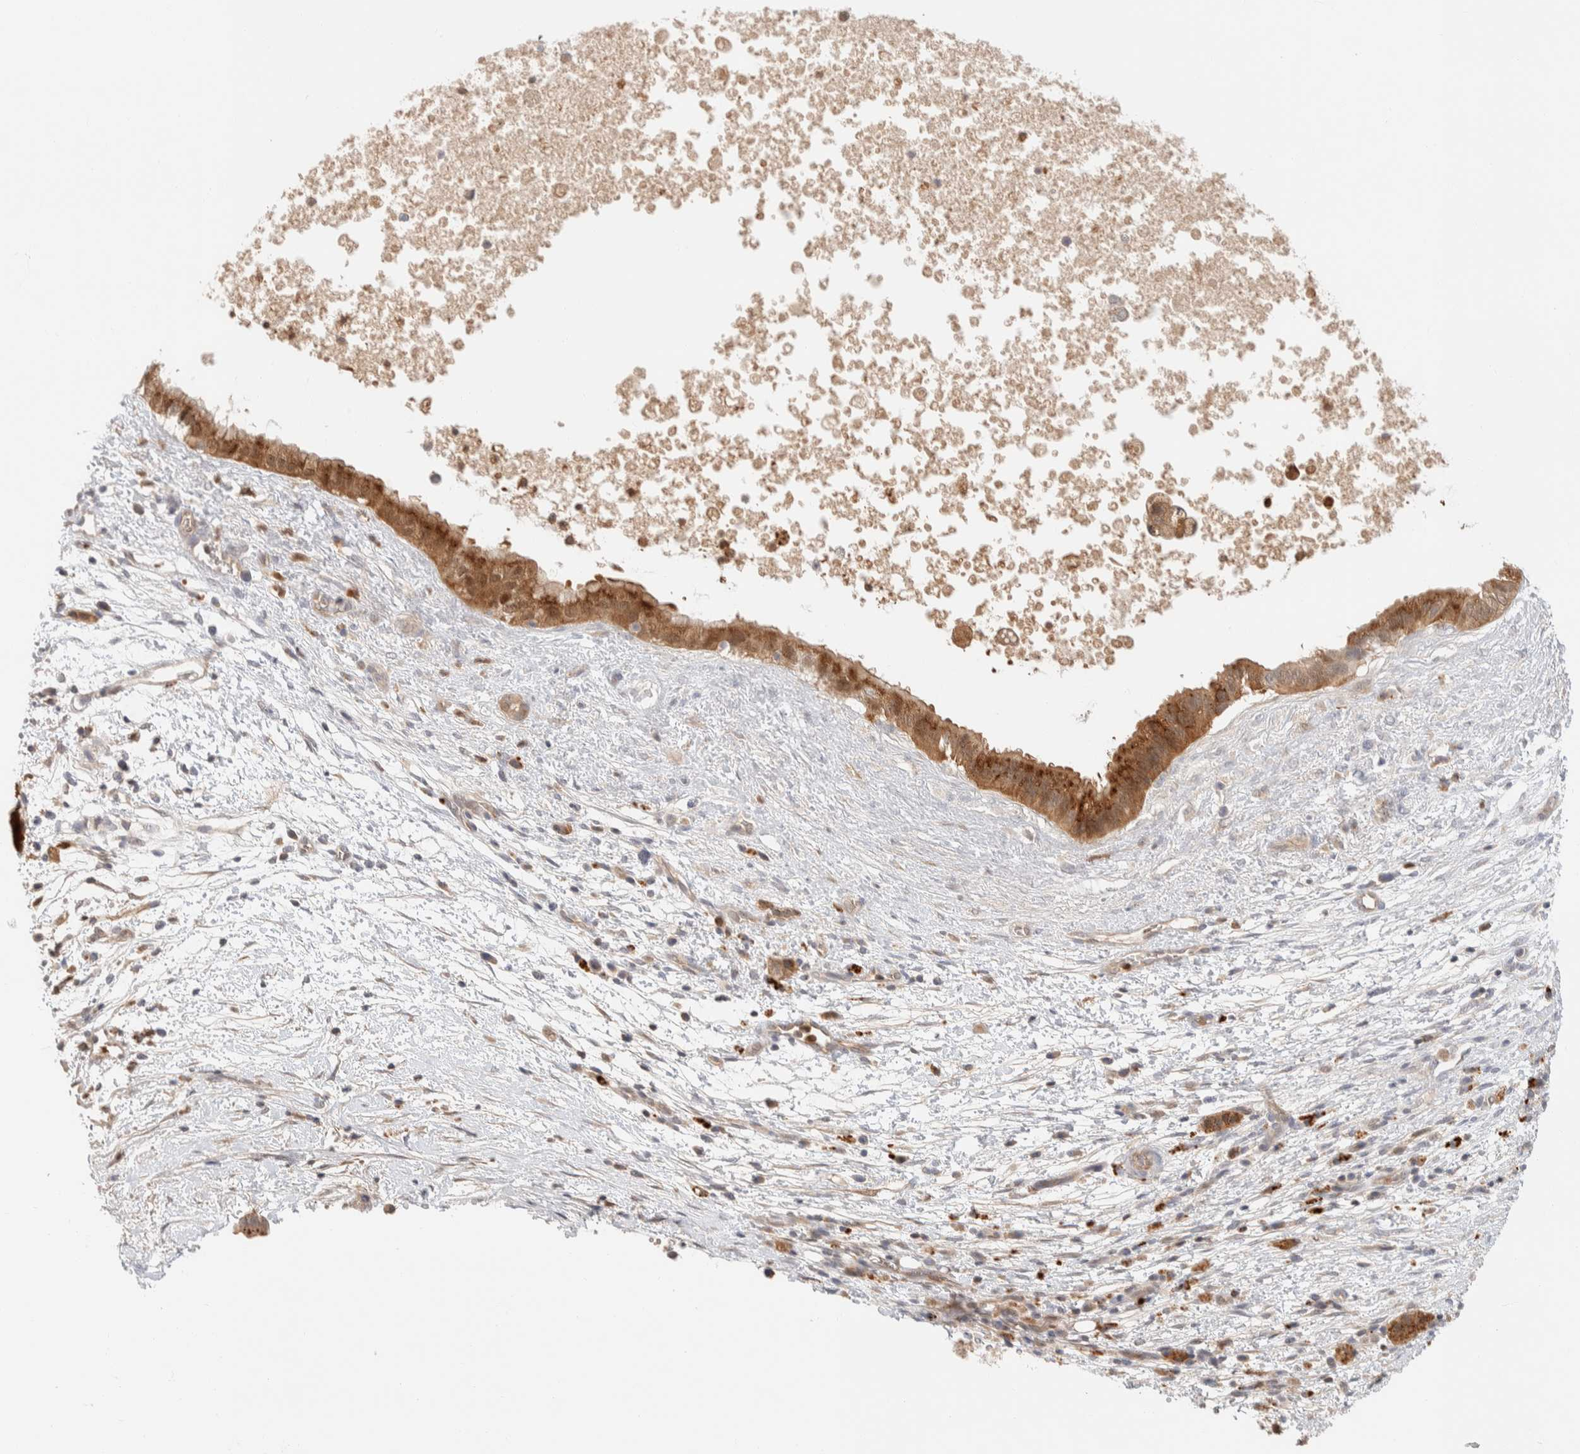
{"staining": {"intensity": "moderate", "quantity": ">75%", "location": "cytoplasmic/membranous,nuclear"}, "tissue": "pancreatic cancer", "cell_type": "Tumor cells", "image_type": "cancer", "snomed": [{"axis": "morphology", "description": "Adenocarcinoma, NOS"}, {"axis": "topography", "description": "Pancreas"}], "caption": "The photomicrograph exhibits a brown stain indicating the presence of a protein in the cytoplasmic/membranous and nuclear of tumor cells in pancreatic cancer (adenocarcinoma). (IHC, brightfield microscopy, high magnification).", "gene": "GCLM", "patient": {"sex": "female", "age": 78}}